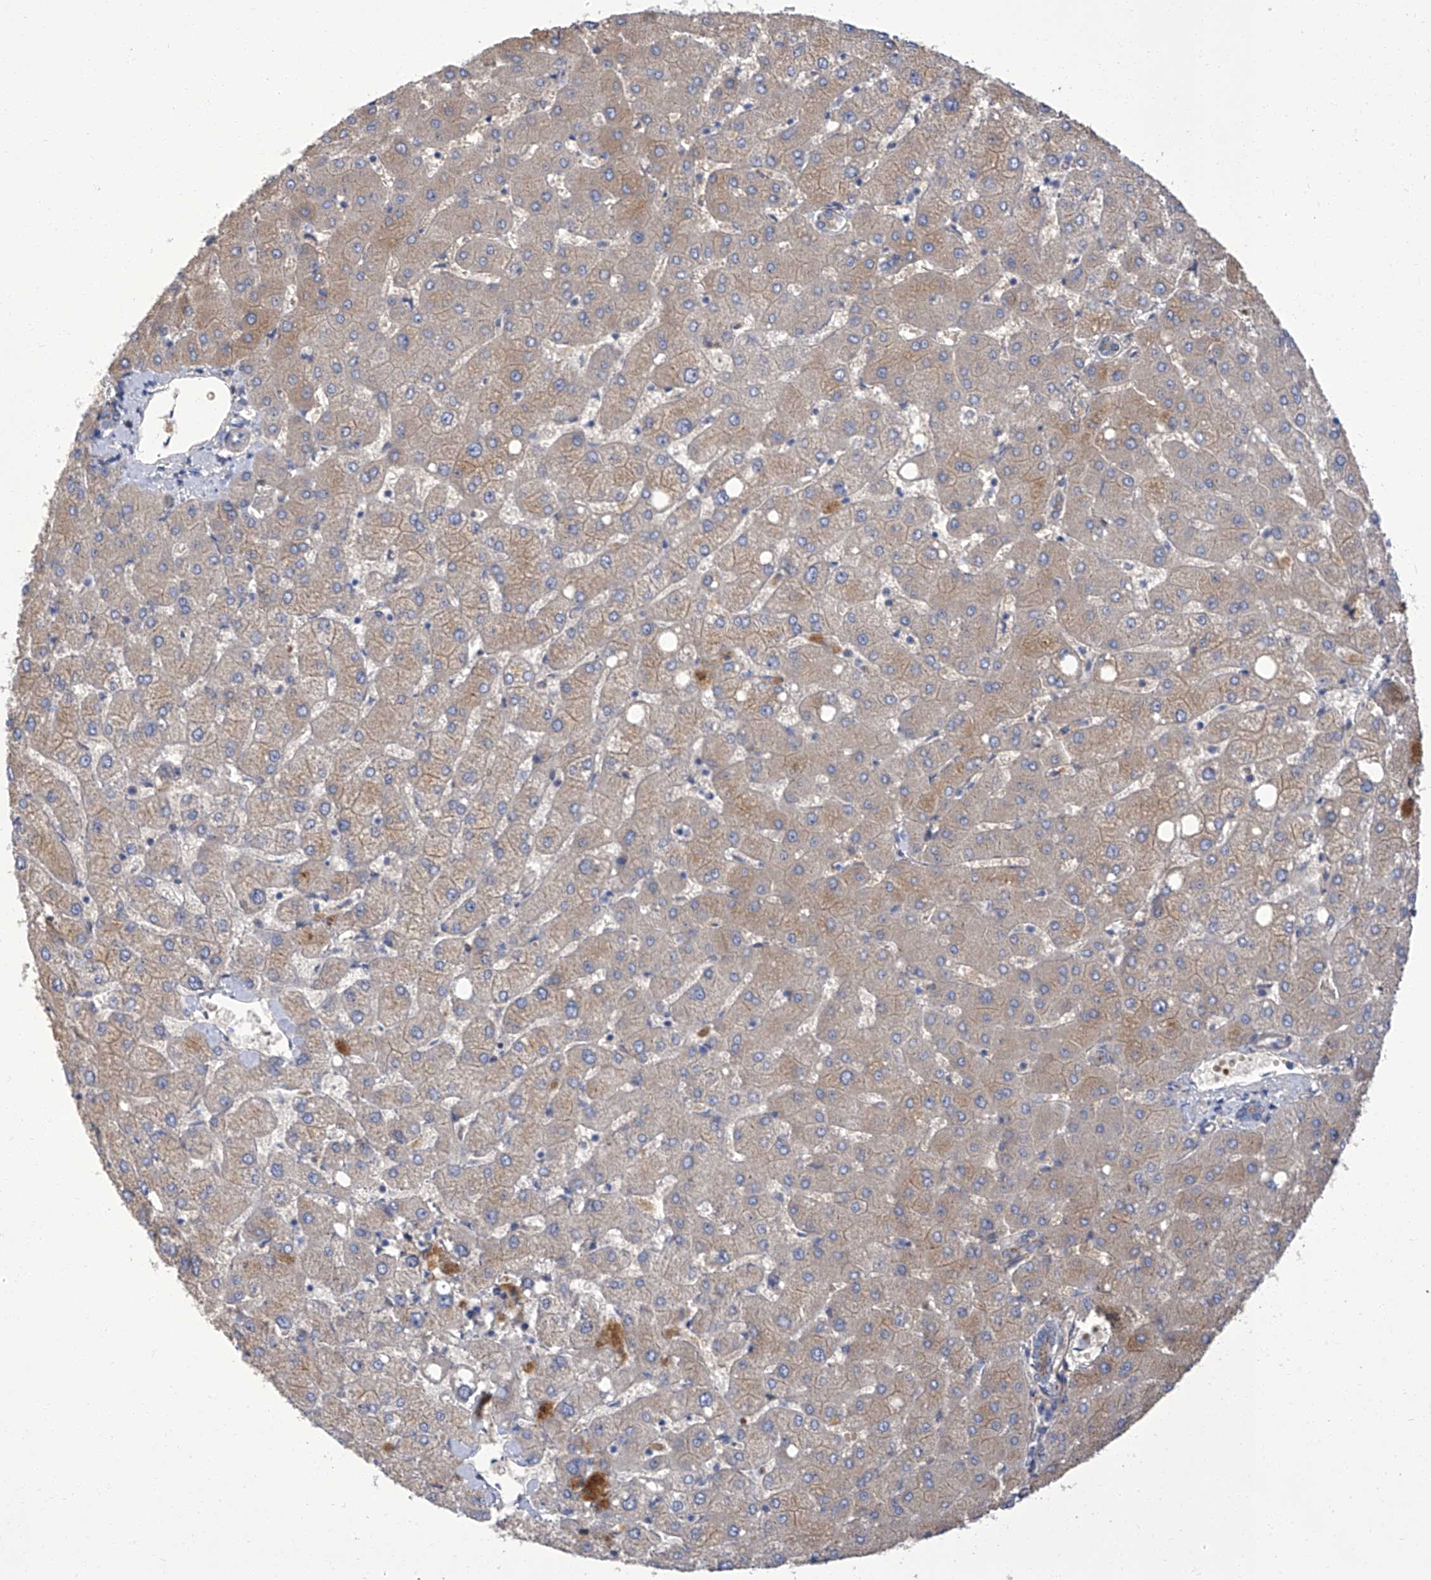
{"staining": {"intensity": "weak", "quantity": "<25%", "location": "cytoplasmic/membranous"}, "tissue": "liver", "cell_type": "Cholangiocytes", "image_type": "normal", "snomed": [{"axis": "morphology", "description": "Normal tissue, NOS"}, {"axis": "topography", "description": "Liver"}], "caption": "IHC of unremarkable liver demonstrates no staining in cholangiocytes.", "gene": "PARD3", "patient": {"sex": "female", "age": 54}}